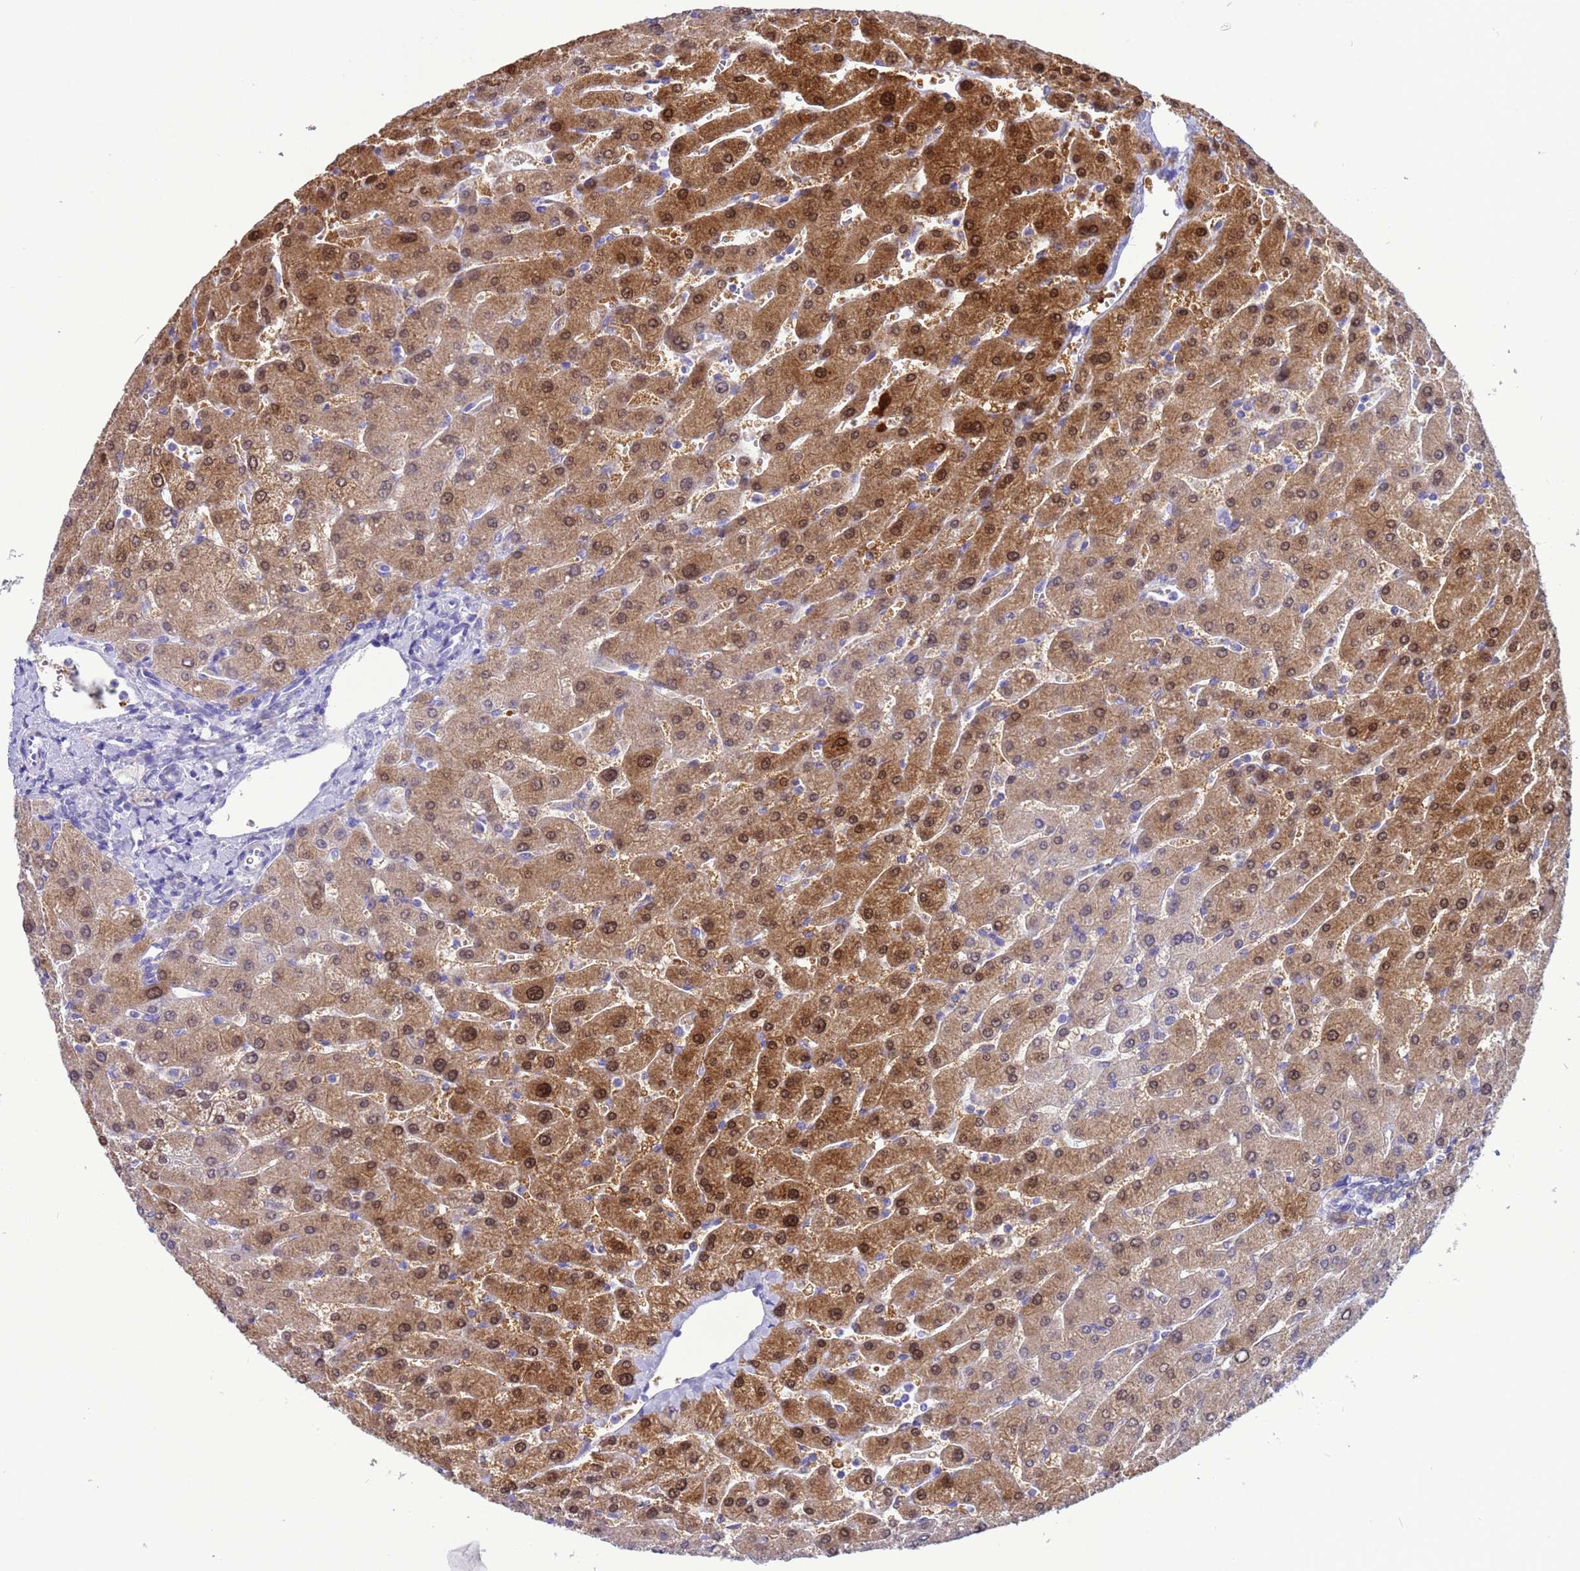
{"staining": {"intensity": "negative", "quantity": "none", "location": "none"}, "tissue": "liver", "cell_type": "Cholangiocytes", "image_type": "normal", "snomed": [{"axis": "morphology", "description": "Normal tissue, NOS"}, {"axis": "topography", "description": "Liver"}], "caption": "IHC of benign liver exhibits no positivity in cholangiocytes.", "gene": "AKR1C2", "patient": {"sex": "male", "age": 55}}